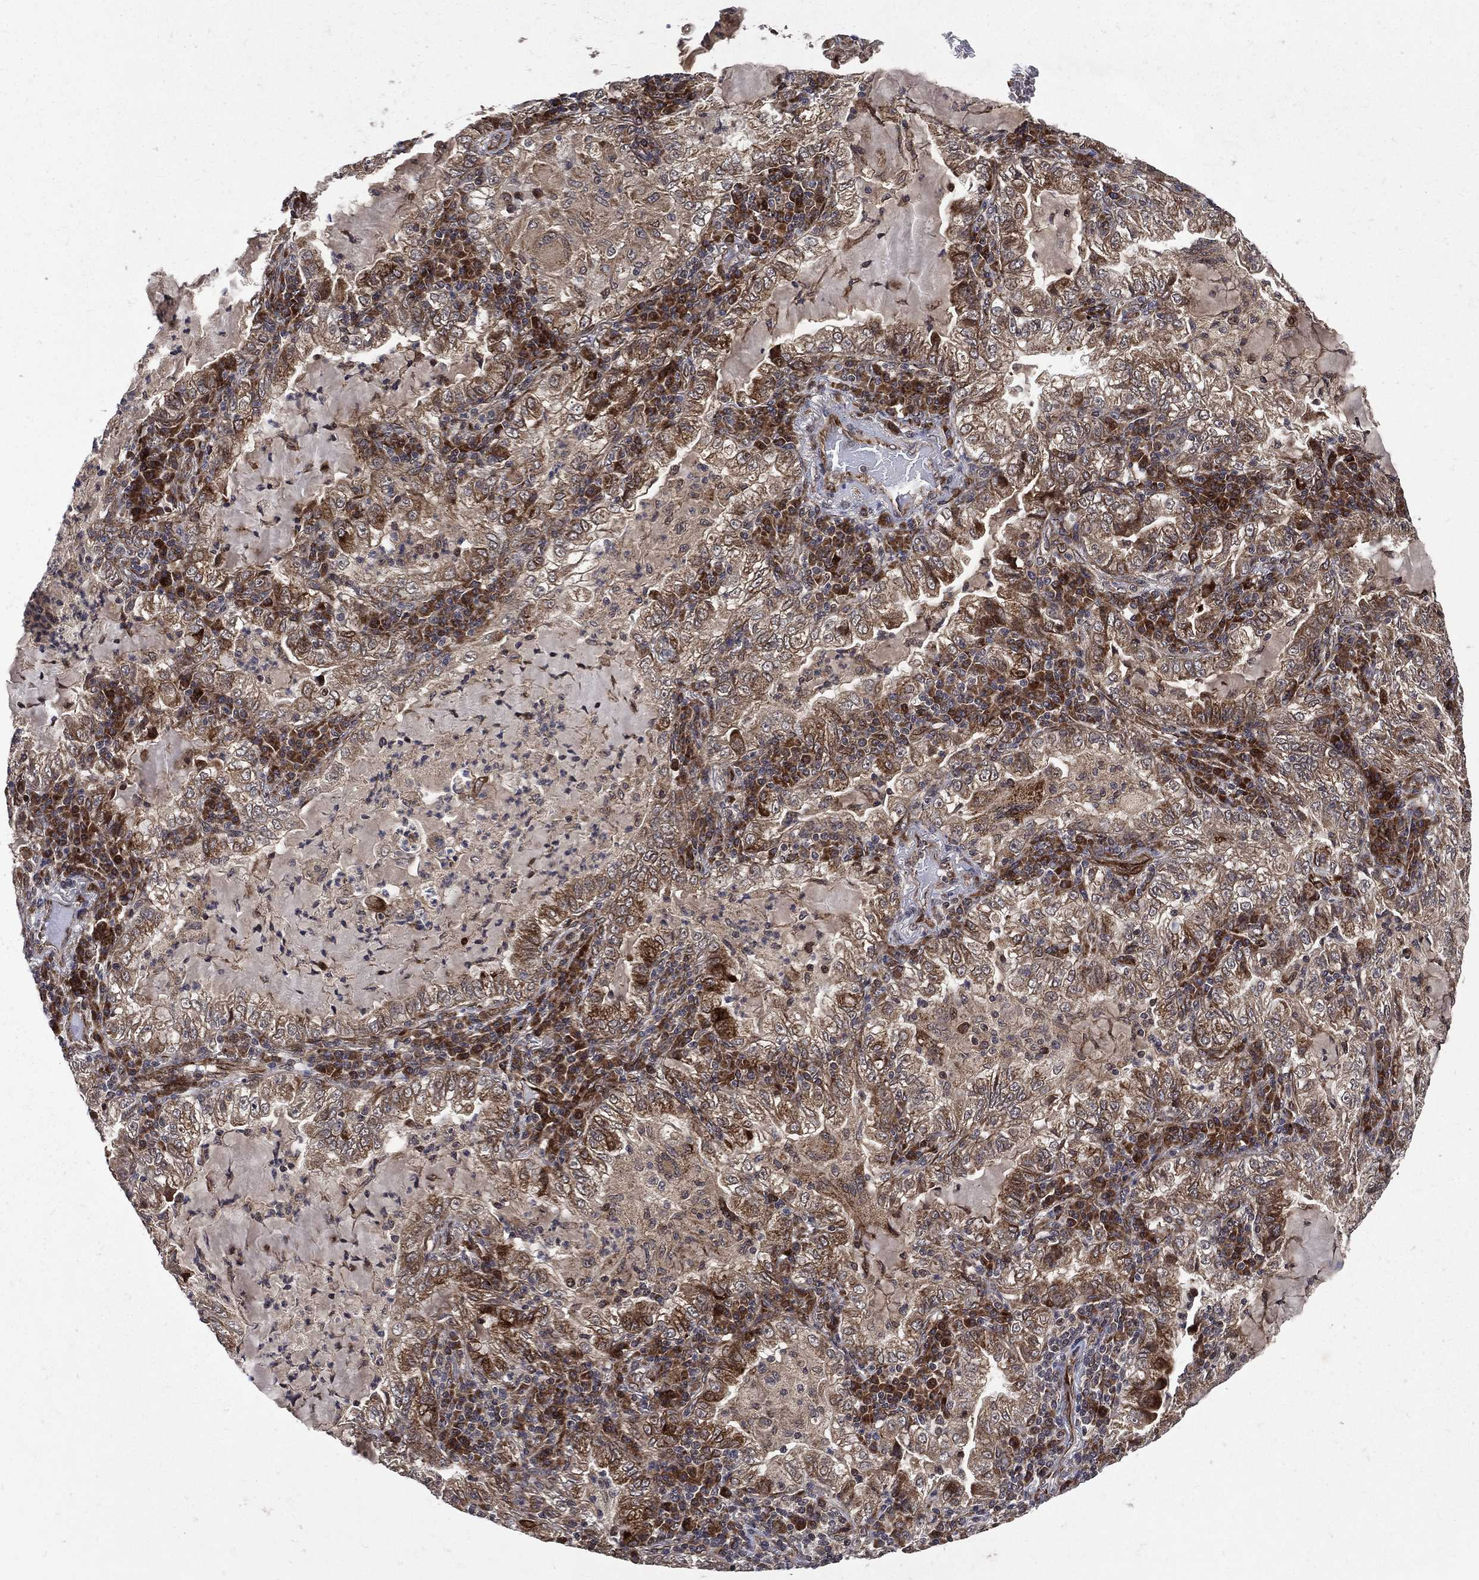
{"staining": {"intensity": "strong", "quantity": "25%-75%", "location": "cytoplasmic/membranous"}, "tissue": "lung cancer", "cell_type": "Tumor cells", "image_type": "cancer", "snomed": [{"axis": "morphology", "description": "Adenocarcinoma, NOS"}, {"axis": "topography", "description": "Lung"}], "caption": "This histopathology image demonstrates immunohistochemistry (IHC) staining of human adenocarcinoma (lung), with high strong cytoplasmic/membranous expression in approximately 25%-75% of tumor cells.", "gene": "RAB11FIP4", "patient": {"sex": "female", "age": 73}}